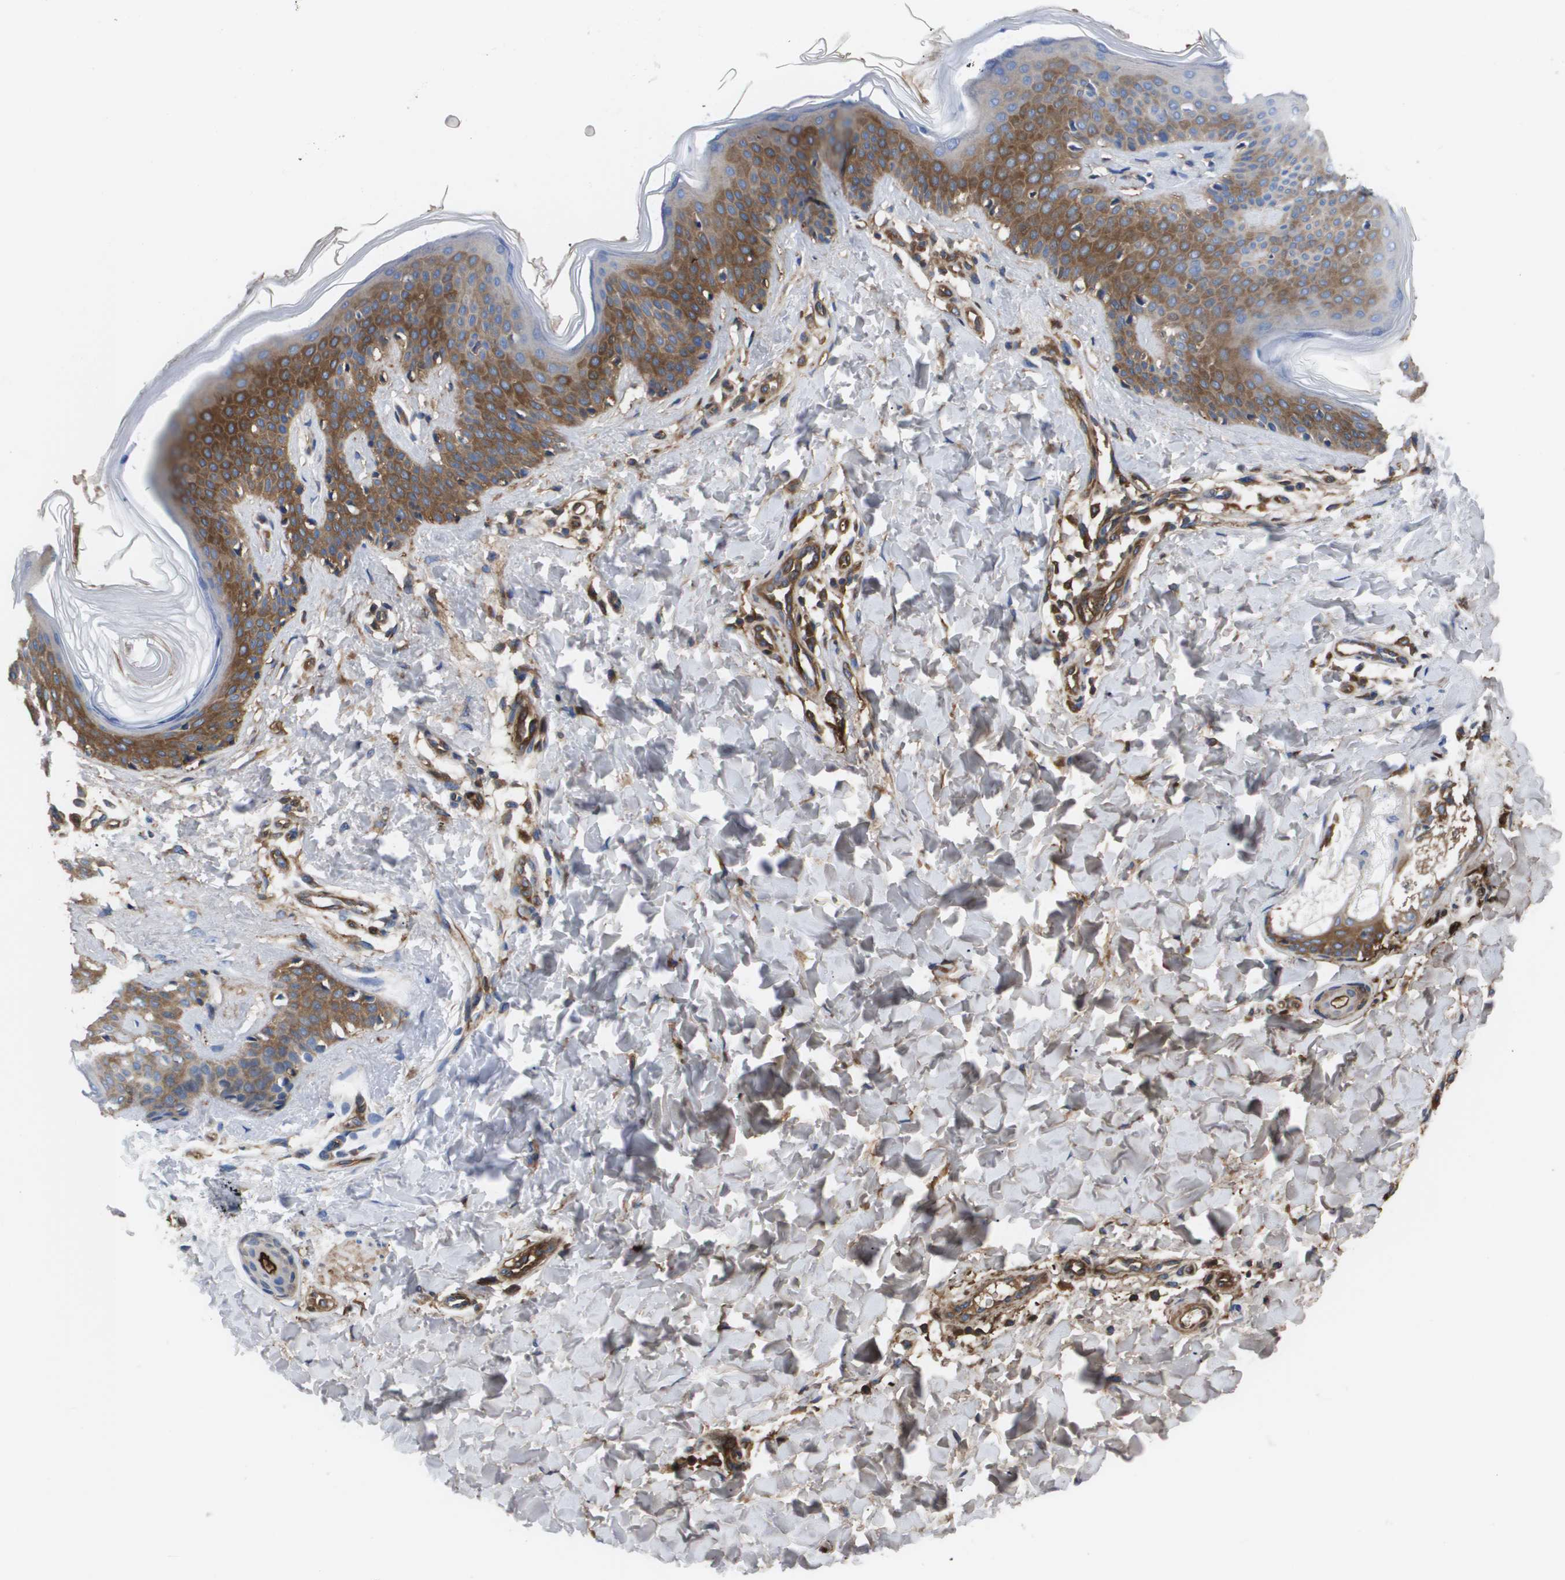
{"staining": {"intensity": "moderate", "quantity": ">75%", "location": "cytoplasmic/membranous"}, "tissue": "skin", "cell_type": "Fibroblasts", "image_type": "normal", "snomed": [{"axis": "morphology", "description": "Normal tissue, NOS"}, {"axis": "topography", "description": "Skin"}], "caption": "IHC of normal skin exhibits medium levels of moderate cytoplasmic/membranous staining in approximately >75% of fibroblasts. (DAB (3,3'-diaminobenzidine) IHC with brightfield microscopy, high magnification).", "gene": "SERPINA6", "patient": {"sex": "female", "age": 17}}